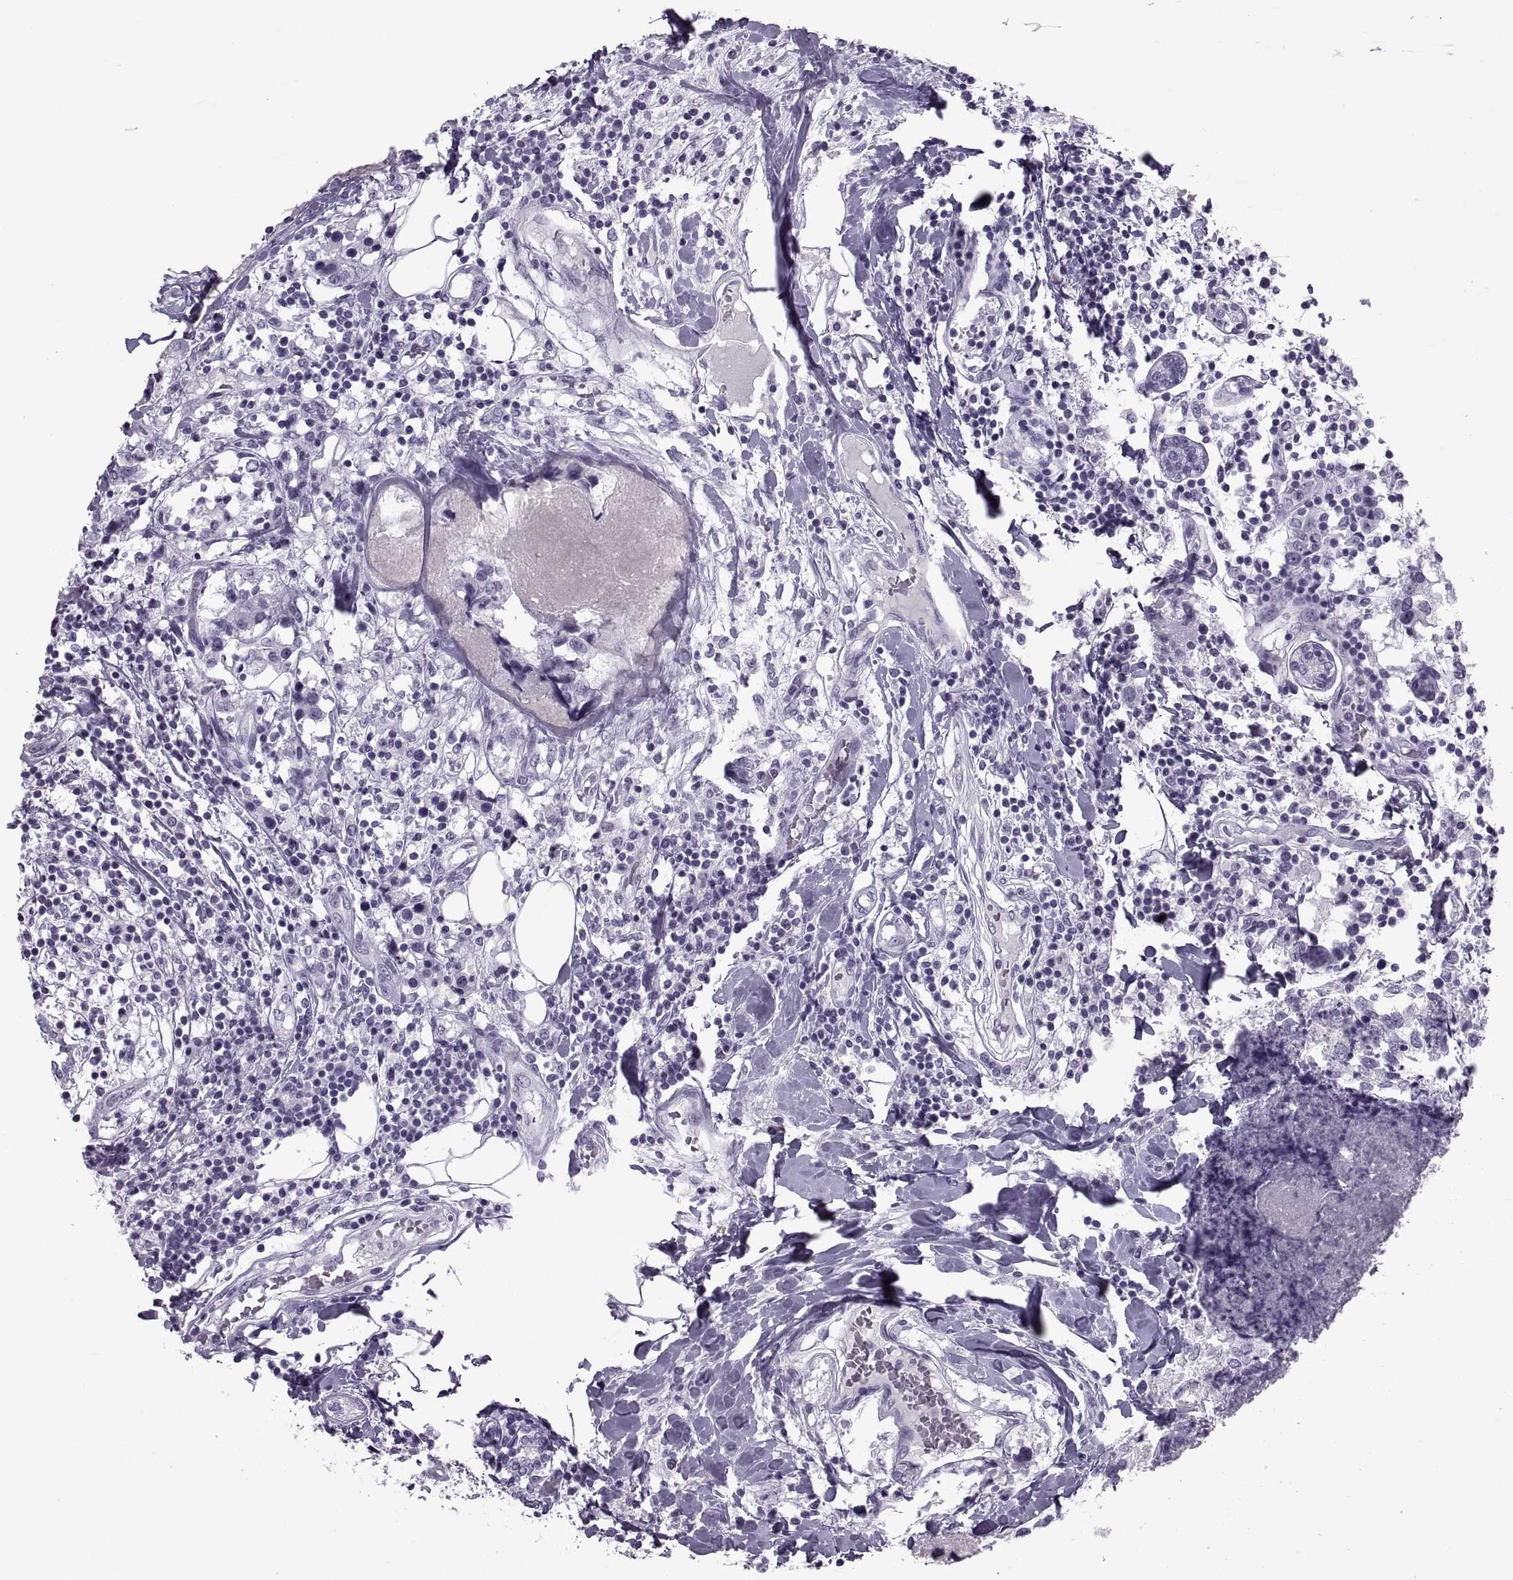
{"staining": {"intensity": "negative", "quantity": "none", "location": "none"}, "tissue": "breast cancer", "cell_type": "Tumor cells", "image_type": "cancer", "snomed": [{"axis": "morphology", "description": "Lobular carcinoma"}, {"axis": "topography", "description": "Breast"}], "caption": "Immunohistochemistry image of breast cancer stained for a protein (brown), which reveals no staining in tumor cells.", "gene": "FAM24A", "patient": {"sex": "female", "age": 59}}